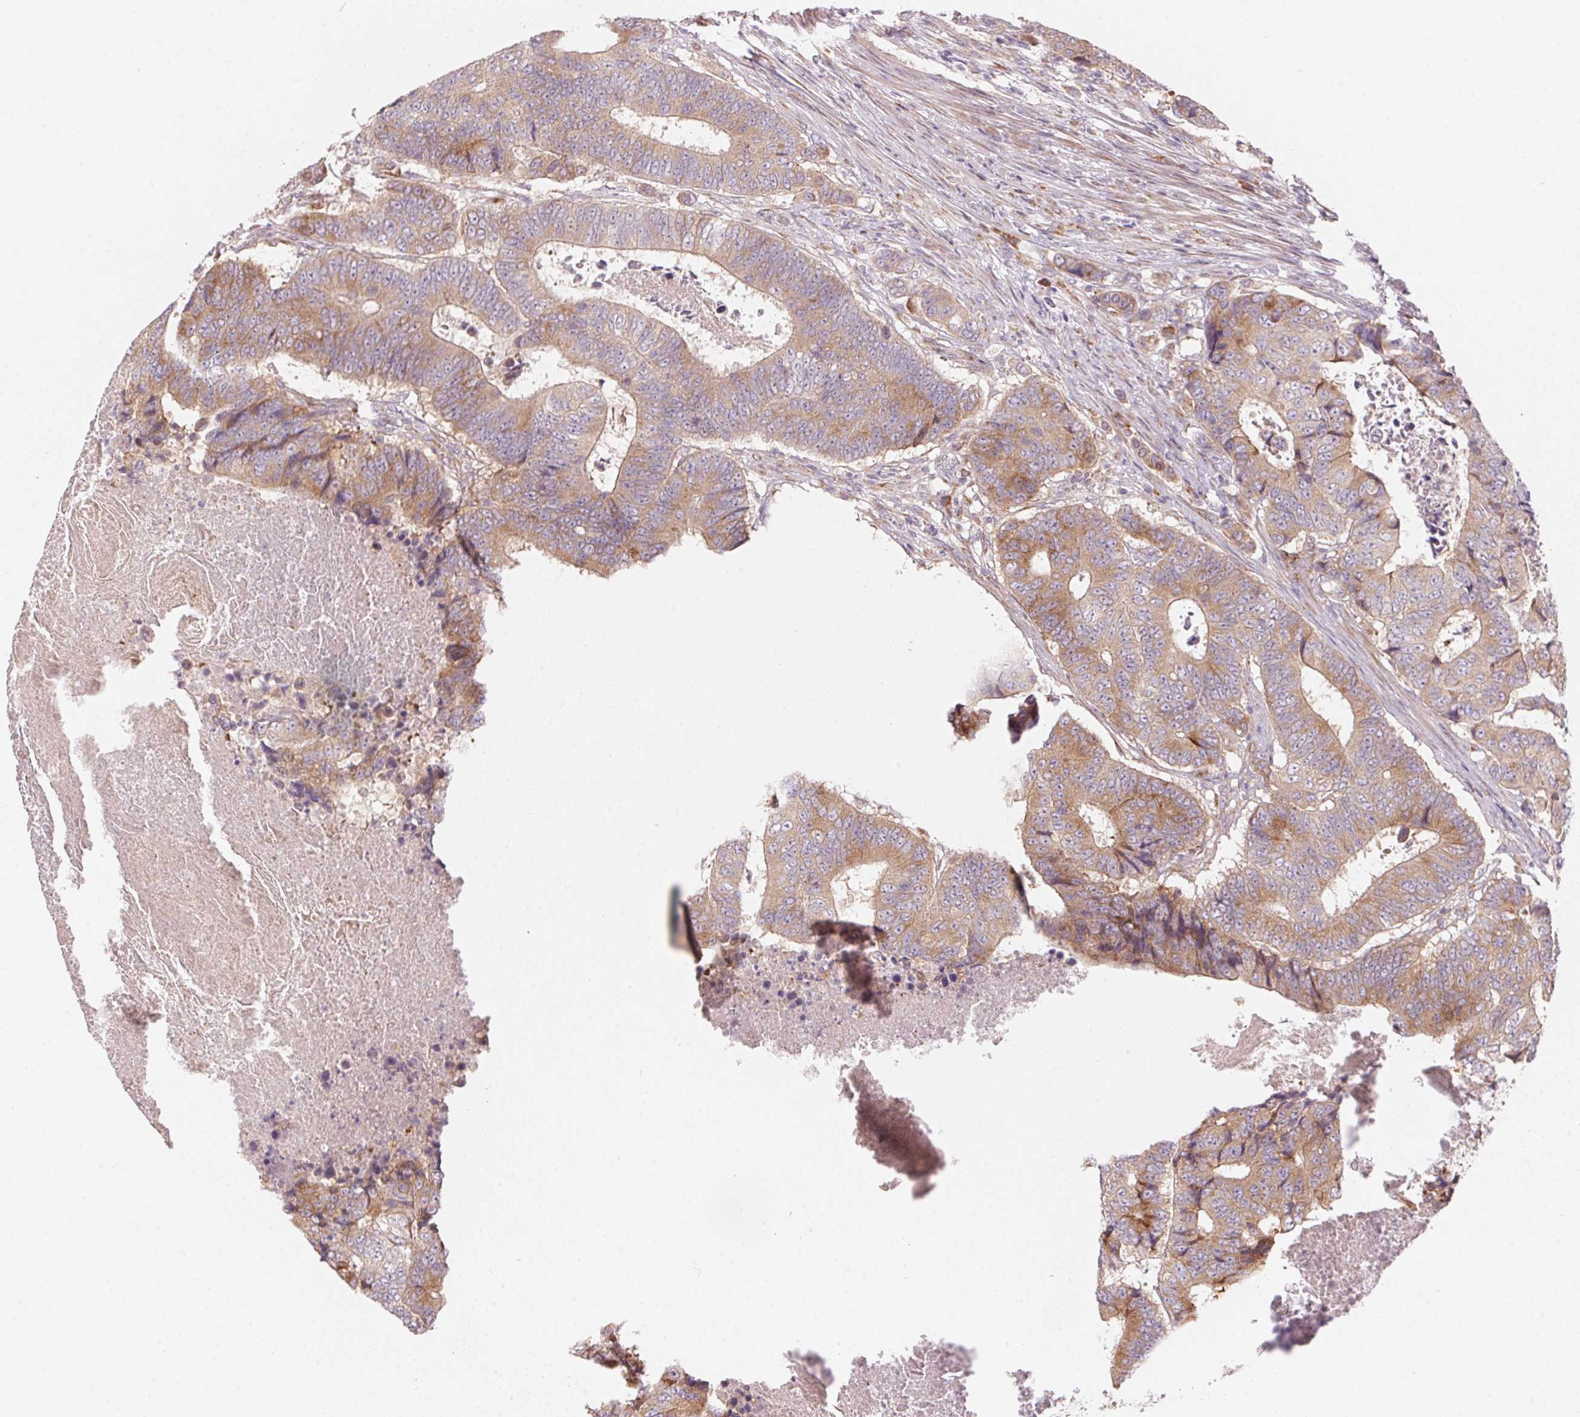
{"staining": {"intensity": "moderate", "quantity": ">75%", "location": "cytoplasmic/membranous"}, "tissue": "colorectal cancer", "cell_type": "Tumor cells", "image_type": "cancer", "snomed": [{"axis": "morphology", "description": "Adenocarcinoma, NOS"}, {"axis": "topography", "description": "Colon"}], "caption": "This histopathology image shows immunohistochemistry (IHC) staining of human colorectal cancer, with medium moderate cytoplasmic/membranous positivity in approximately >75% of tumor cells.", "gene": "BLOC1S2", "patient": {"sex": "female", "age": 48}}